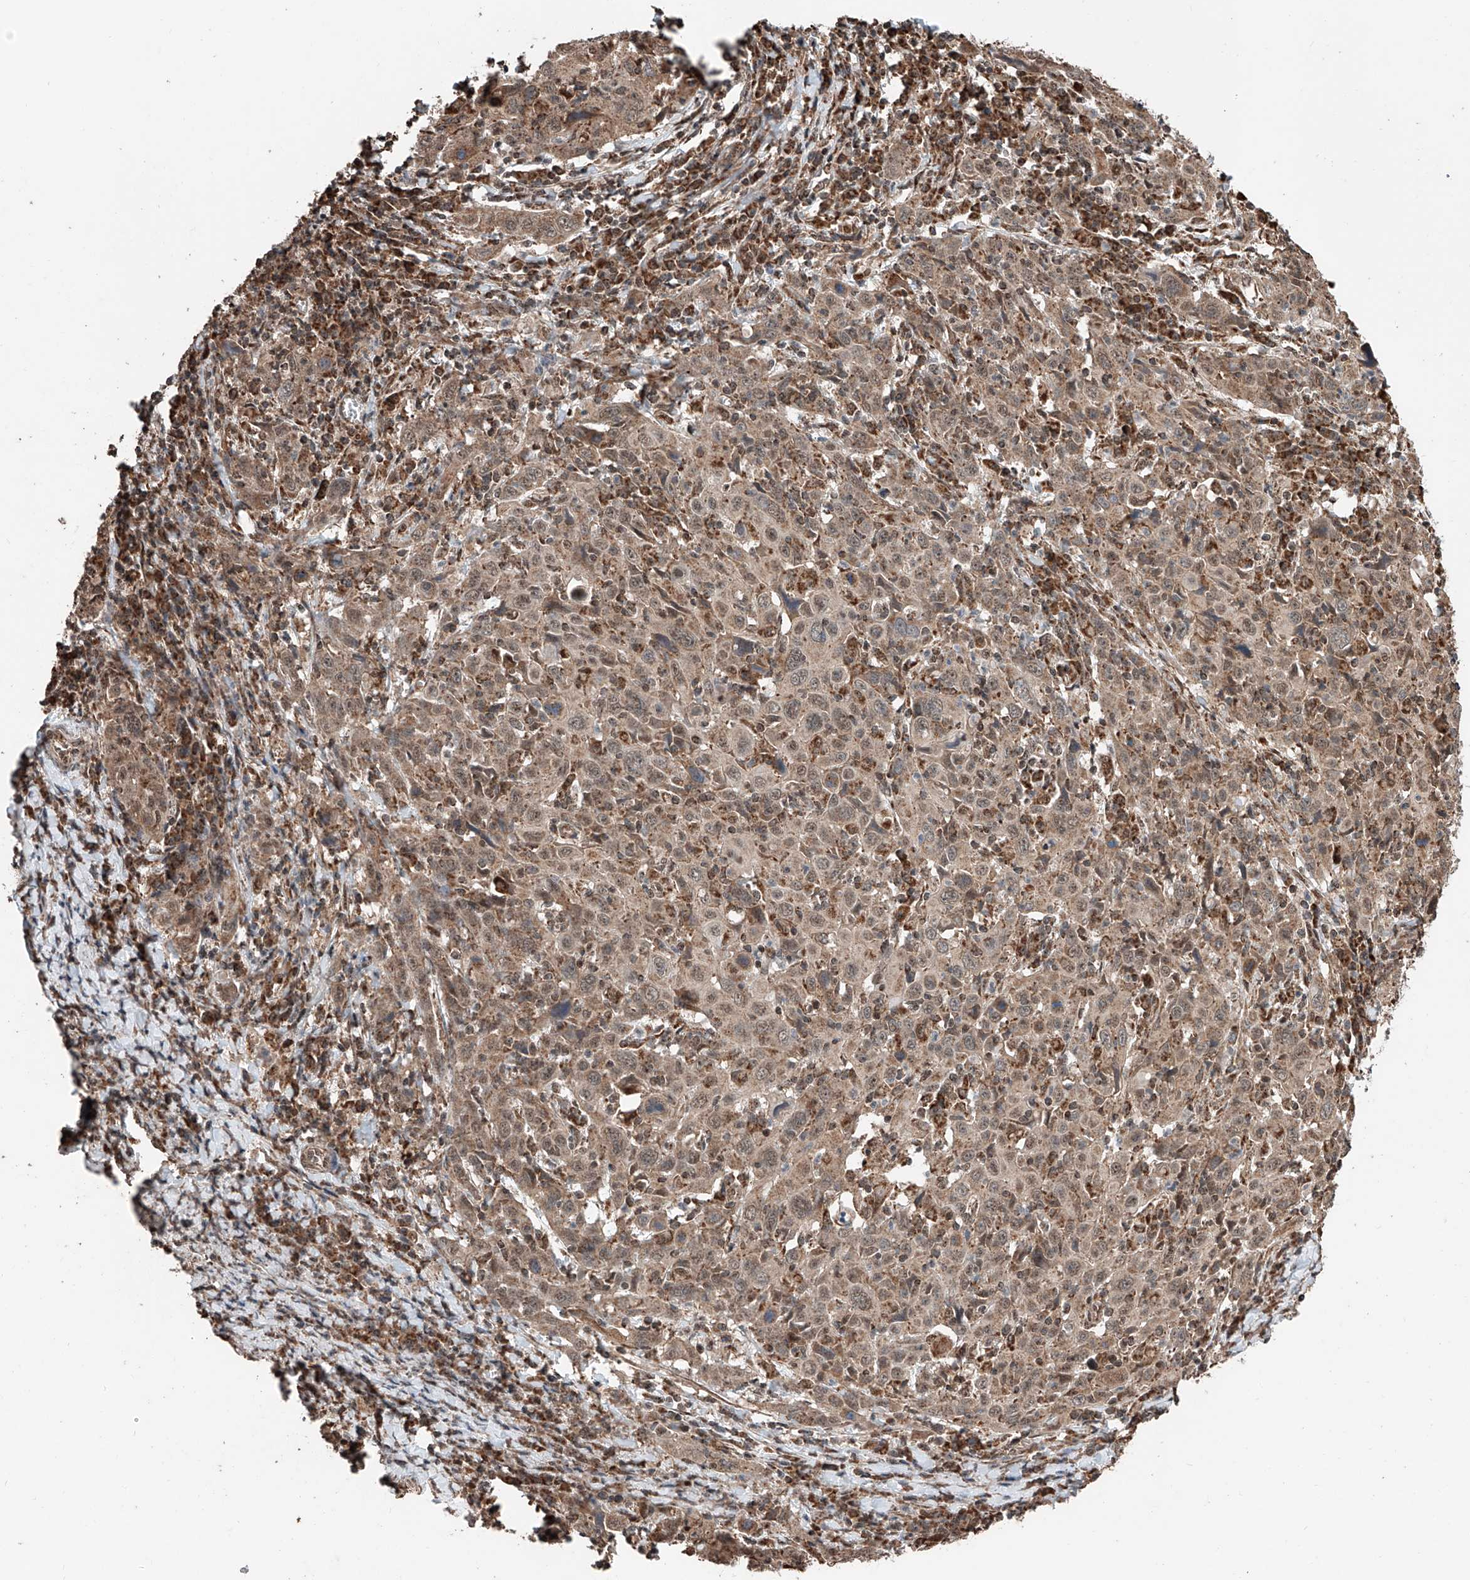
{"staining": {"intensity": "moderate", "quantity": ">75%", "location": "cytoplasmic/membranous,nuclear"}, "tissue": "cervical cancer", "cell_type": "Tumor cells", "image_type": "cancer", "snomed": [{"axis": "morphology", "description": "Squamous cell carcinoma, NOS"}, {"axis": "topography", "description": "Cervix"}], "caption": "Human cervical cancer (squamous cell carcinoma) stained with a brown dye reveals moderate cytoplasmic/membranous and nuclear positive expression in about >75% of tumor cells.", "gene": "ZNF445", "patient": {"sex": "female", "age": 46}}